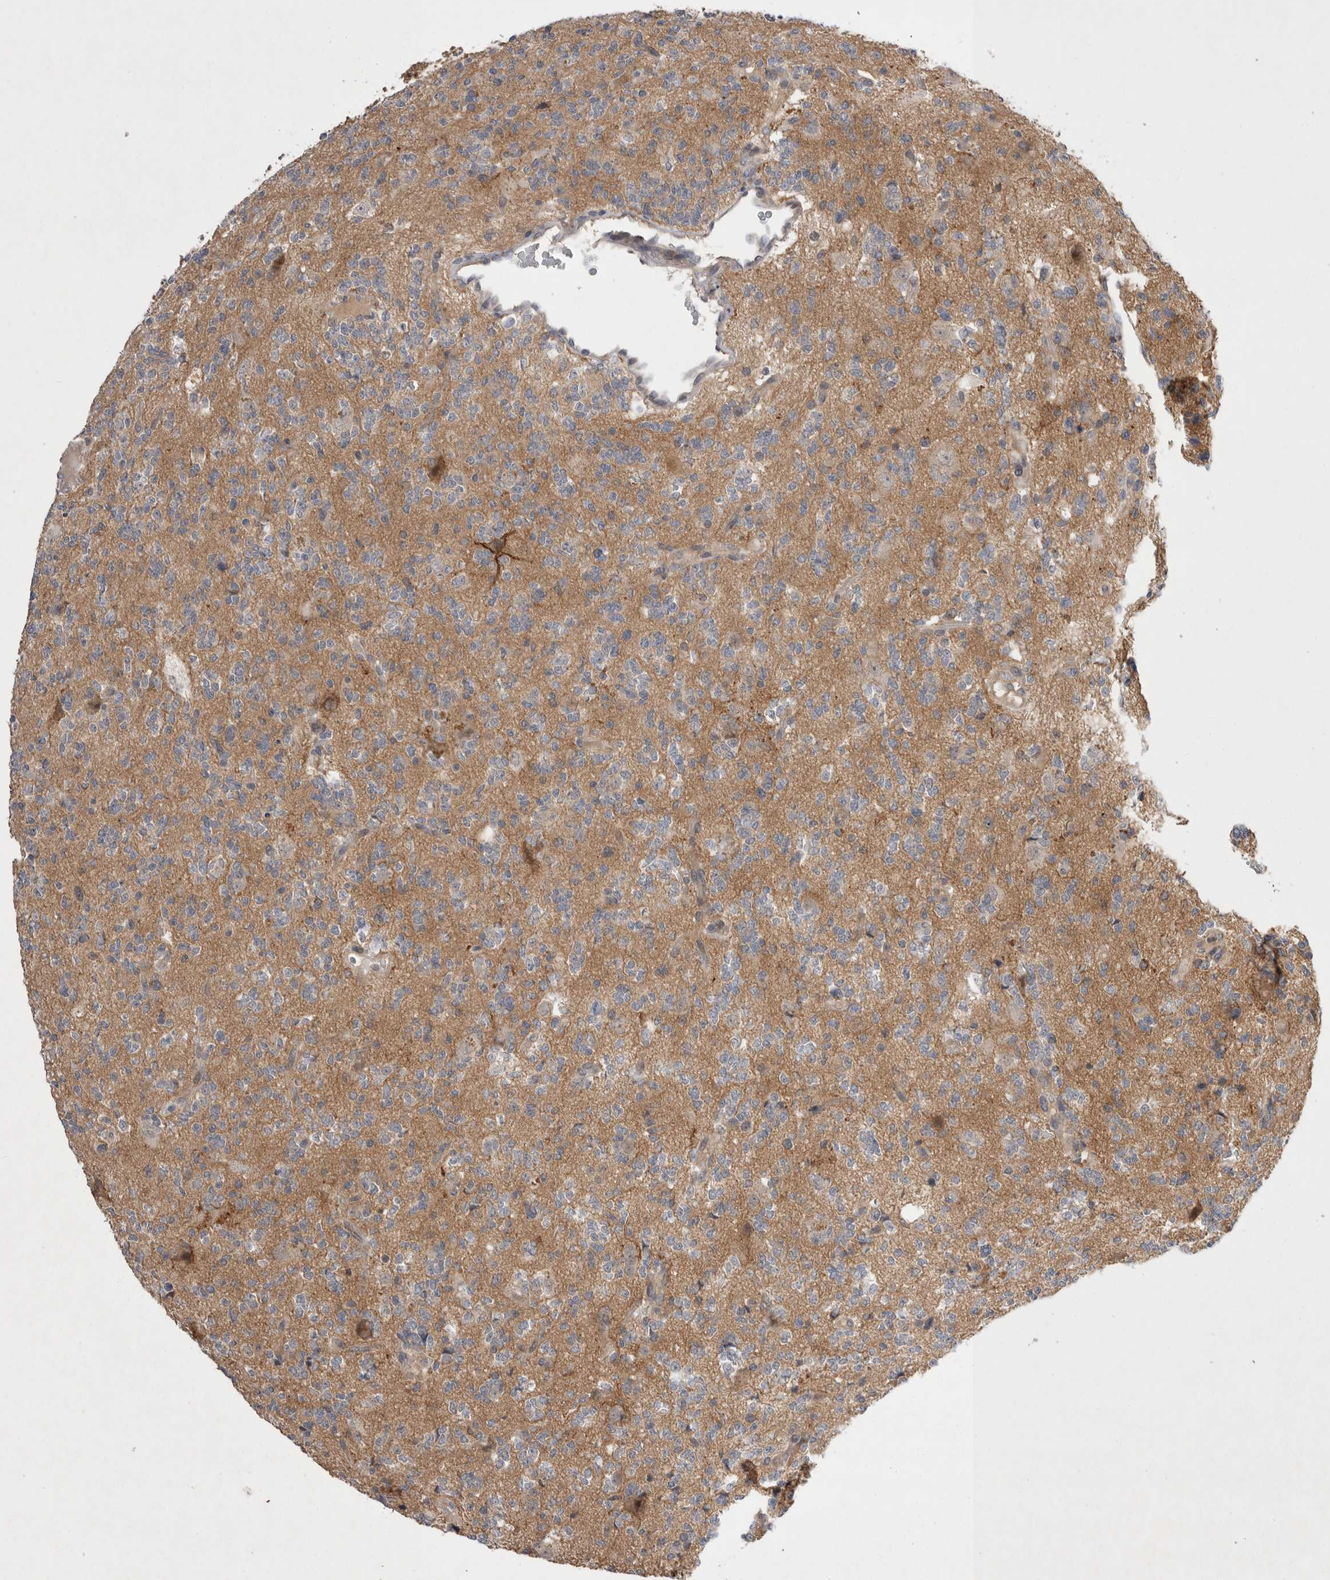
{"staining": {"intensity": "weak", "quantity": "25%-75%", "location": "cytoplasmic/membranous"}, "tissue": "glioma", "cell_type": "Tumor cells", "image_type": "cancer", "snomed": [{"axis": "morphology", "description": "Glioma, malignant, High grade"}, {"axis": "topography", "description": "Brain"}], "caption": "Protein analysis of malignant glioma (high-grade) tissue shows weak cytoplasmic/membranous positivity in about 25%-75% of tumor cells.", "gene": "NRCAM", "patient": {"sex": "female", "age": 62}}